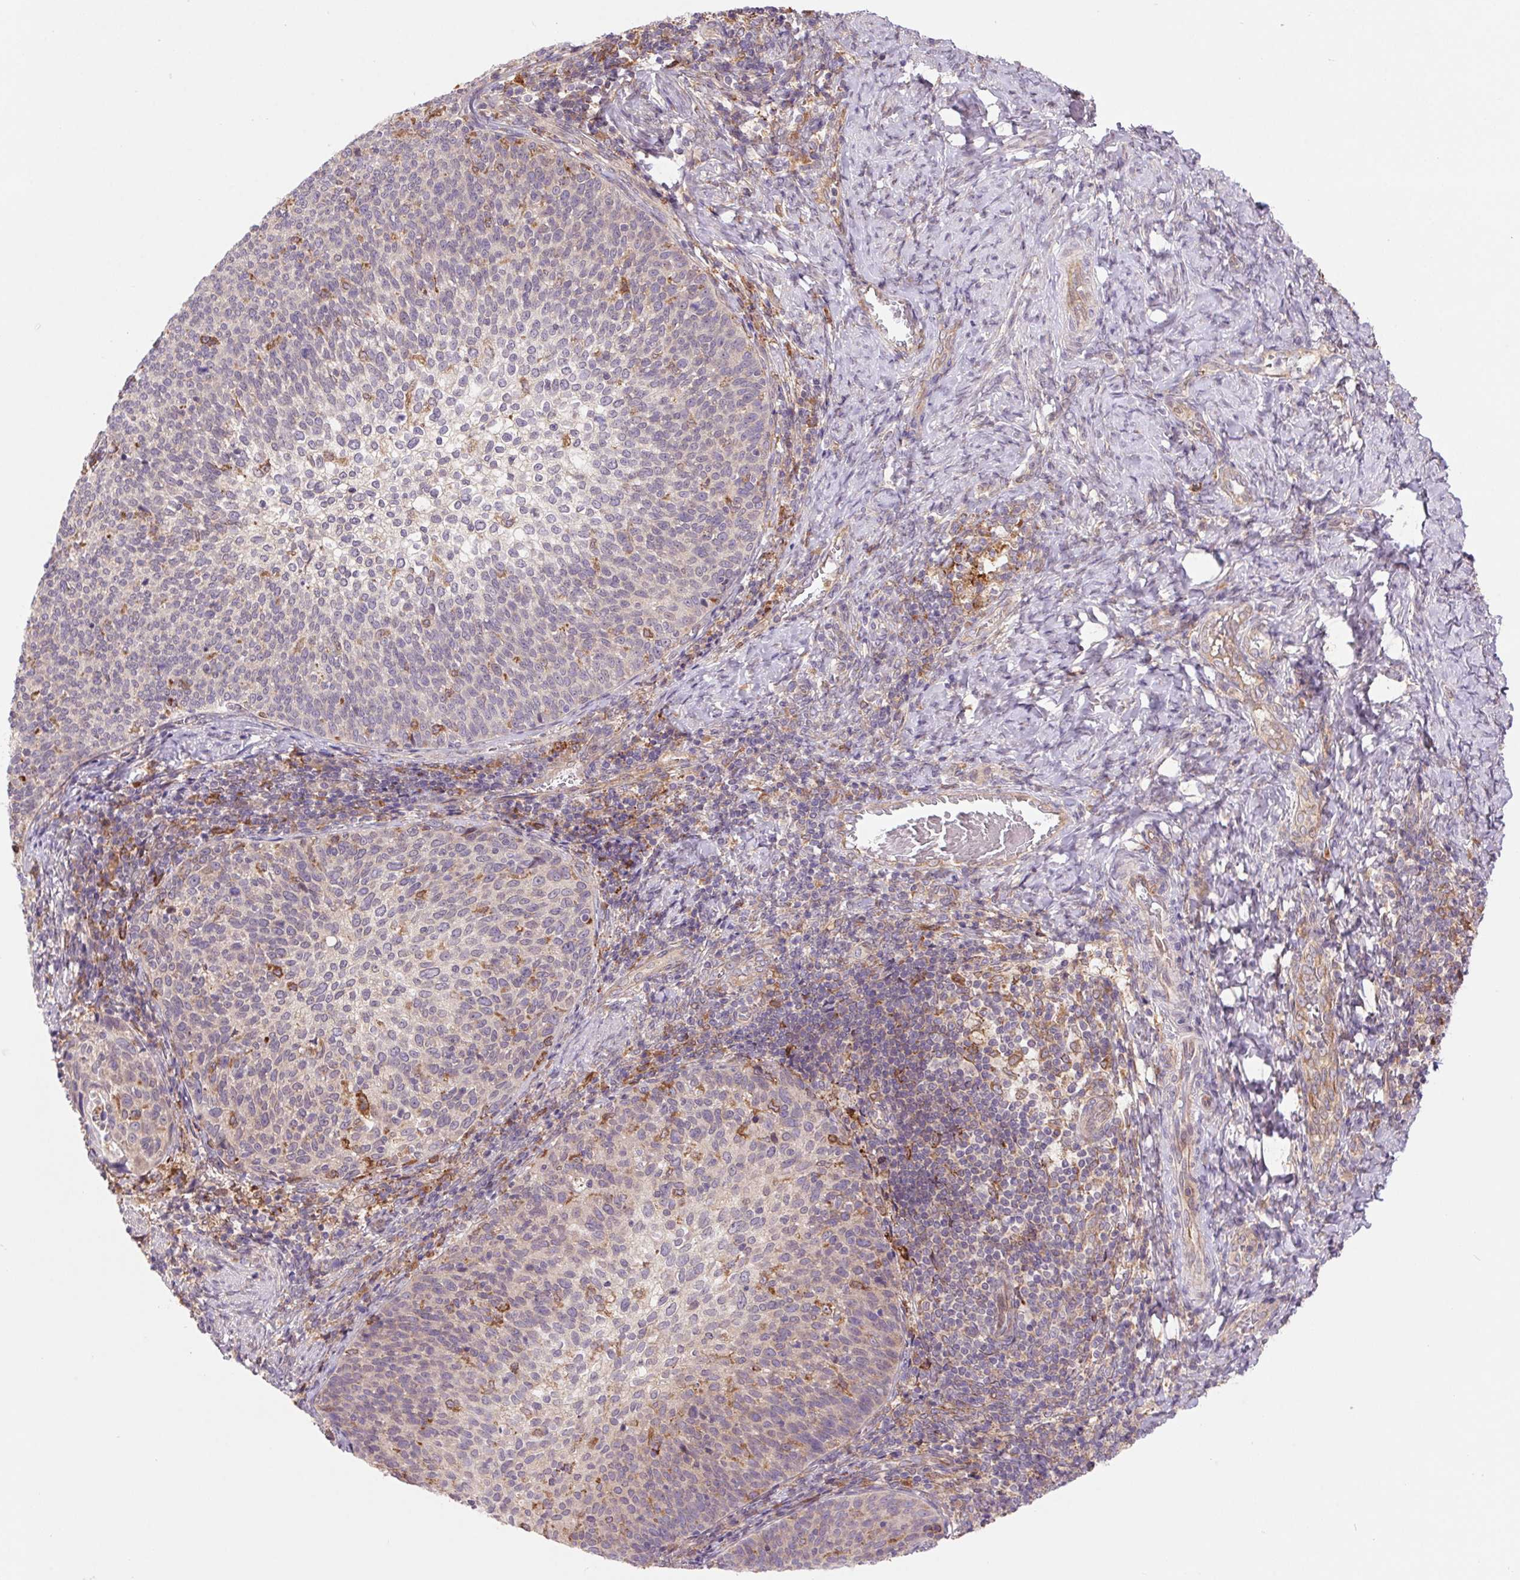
{"staining": {"intensity": "weak", "quantity": "<25%", "location": "cytoplasmic/membranous"}, "tissue": "cervical cancer", "cell_type": "Tumor cells", "image_type": "cancer", "snomed": [{"axis": "morphology", "description": "Squamous cell carcinoma, NOS"}, {"axis": "topography", "description": "Cervix"}], "caption": "Tumor cells are negative for protein expression in human cervical cancer (squamous cell carcinoma). (DAB immunohistochemistry (IHC) visualized using brightfield microscopy, high magnification).", "gene": "KLHL20", "patient": {"sex": "female", "age": 61}}